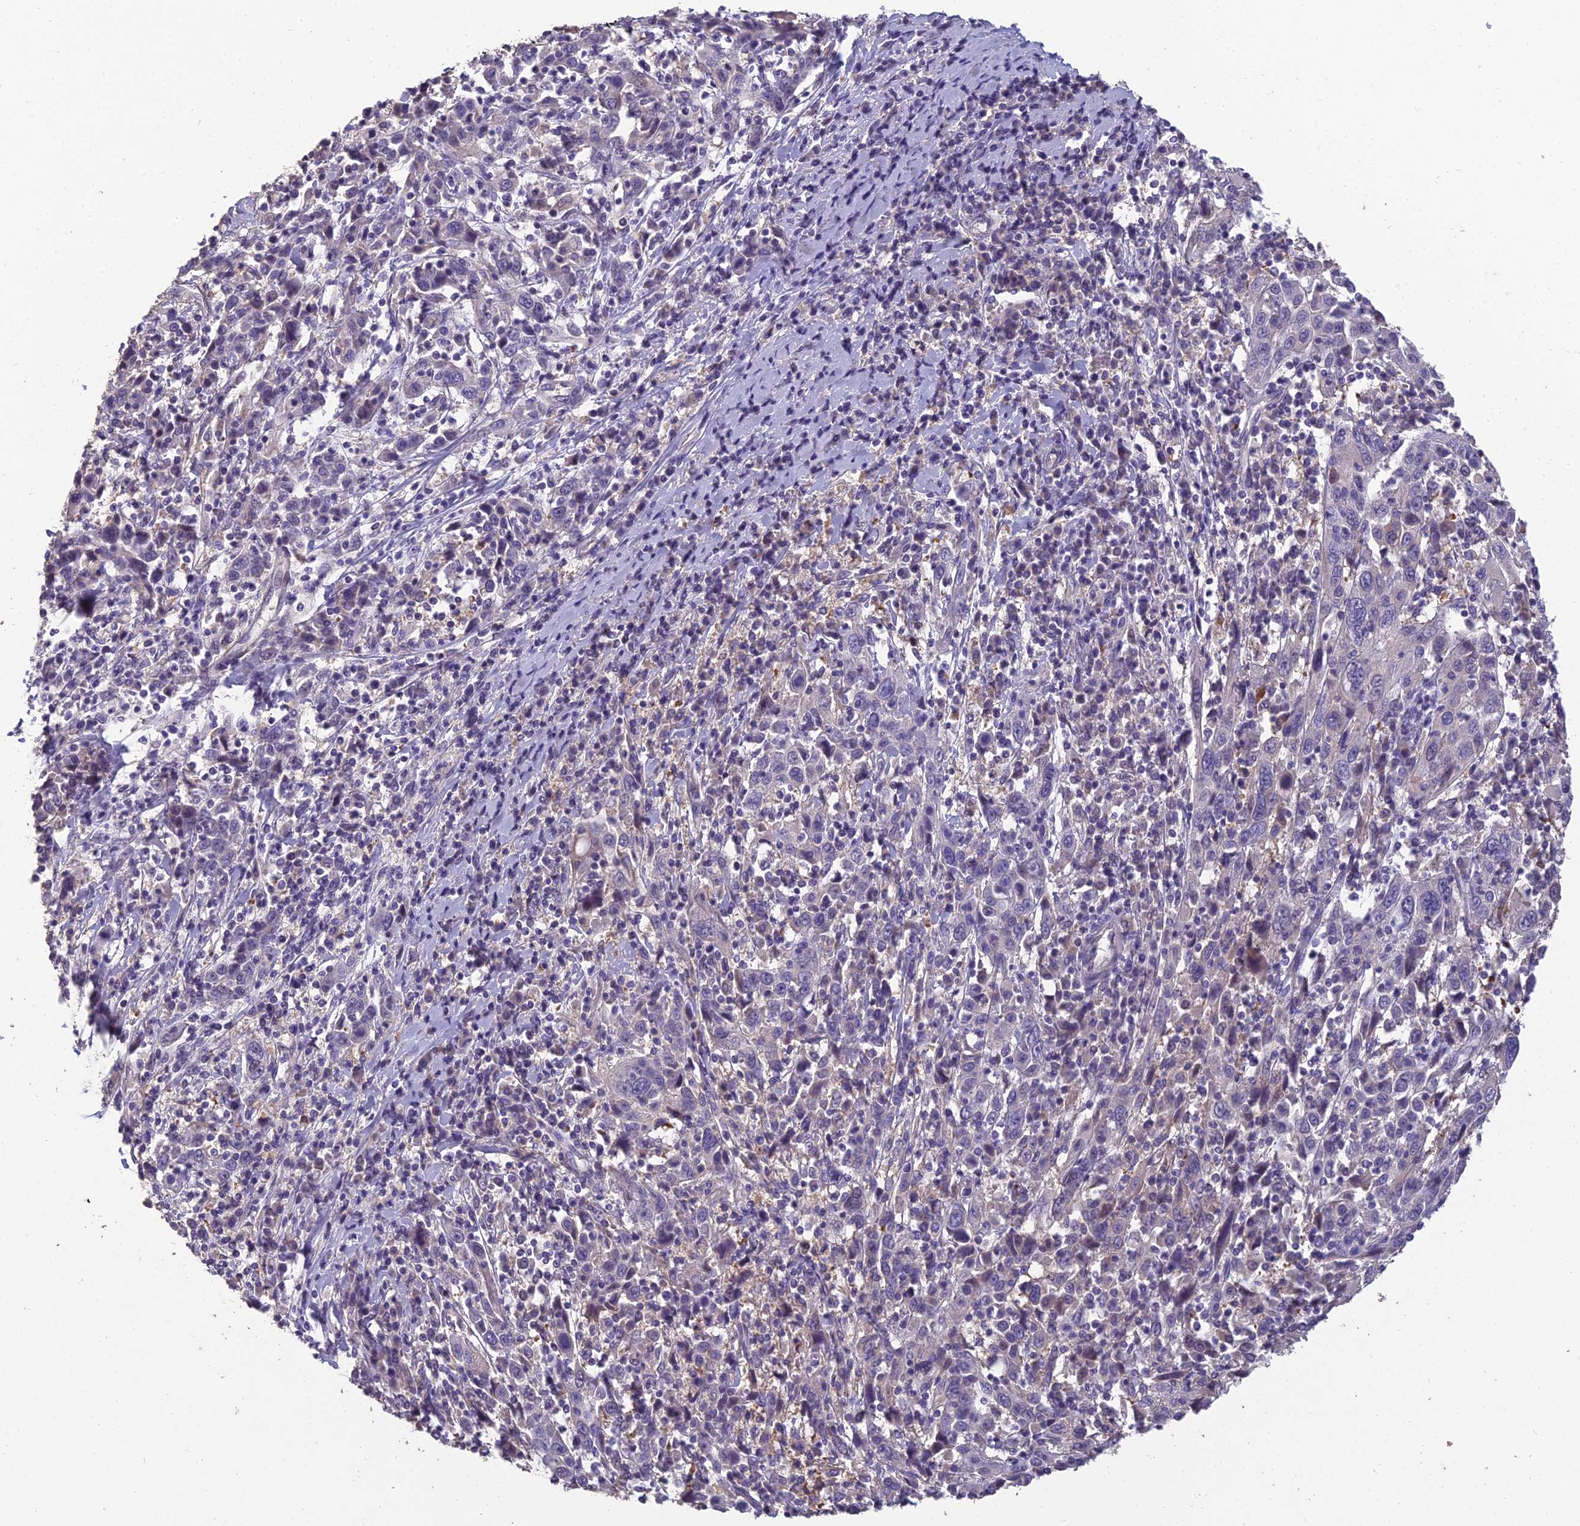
{"staining": {"intensity": "negative", "quantity": "none", "location": "none"}, "tissue": "cervical cancer", "cell_type": "Tumor cells", "image_type": "cancer", "snomed": [{"axis": "morphology", "description": "Squamous cell carcinoma, NOS"}, {"axis": "topography", "description": "Cervix"}], "caption": "Cervical cancer (squamous cell carcinoma) was stained to show a protein in brown. There is no significant positivity in tumor cells. The staining is performed using DAB brown chromogen with nuclei counter-stained in using hematoxylin.", "gene": "CEACAM16", "patient": {"sex": "female", "age": 46}}